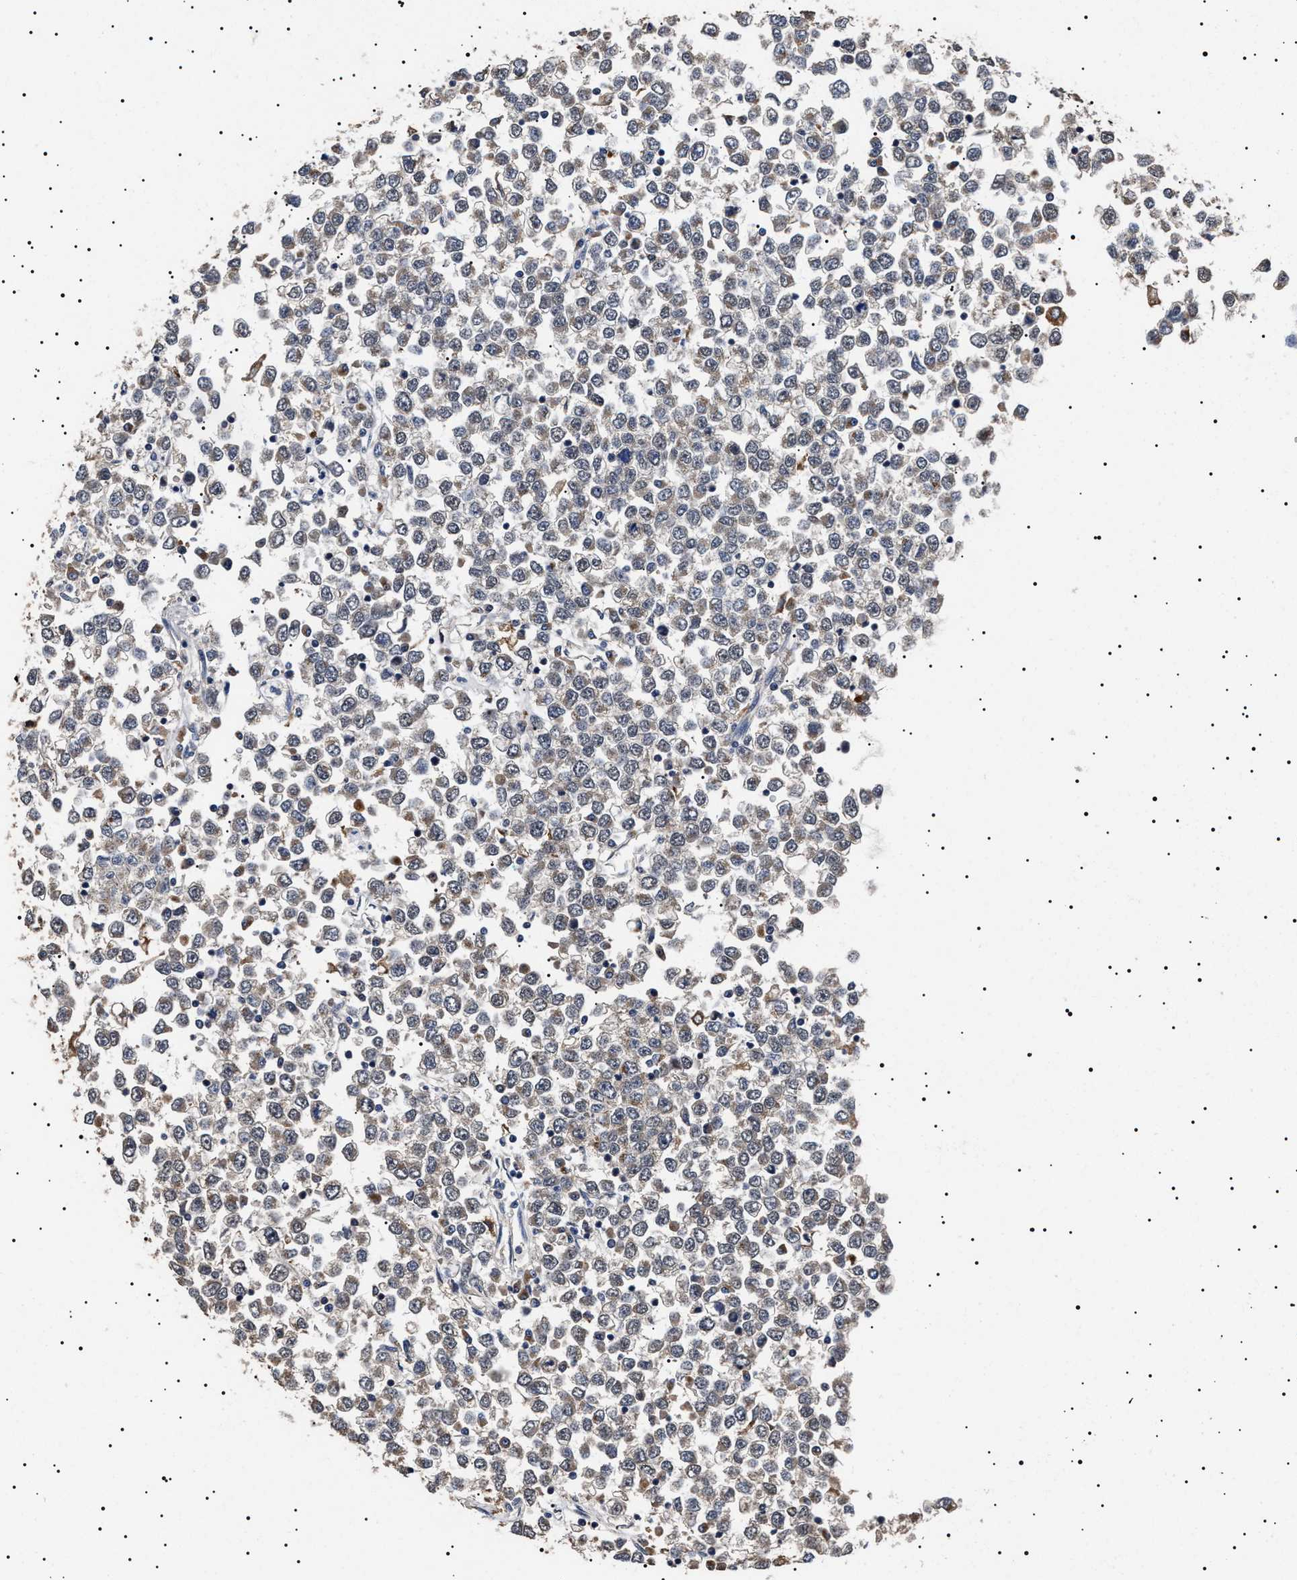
{"staining": {"intensity": "weak", "quantity": "25%-75%", "location": "cytoplasmic/membranous"}, "tissue": "testis cancer", "cell_type": "Tumor cells", "image_type": "cancer", "snomed": [{"axis": "morphology", "description": "Seminoma, NOS"}, {"axis": "topography", "description": "Testis"}], "caption": "Brown immunohistochemical staining in human testis cancer (seminoma) displays weak cytoplasmic/membranous expression in about 25%-75% of tumor cells. (Stains: DAB in brown, nuclei in blue, Microscopy: brightfield microscopy at high magnification).", "gene": "RAB34", "patient": {"sex": "male", "age": 65}}